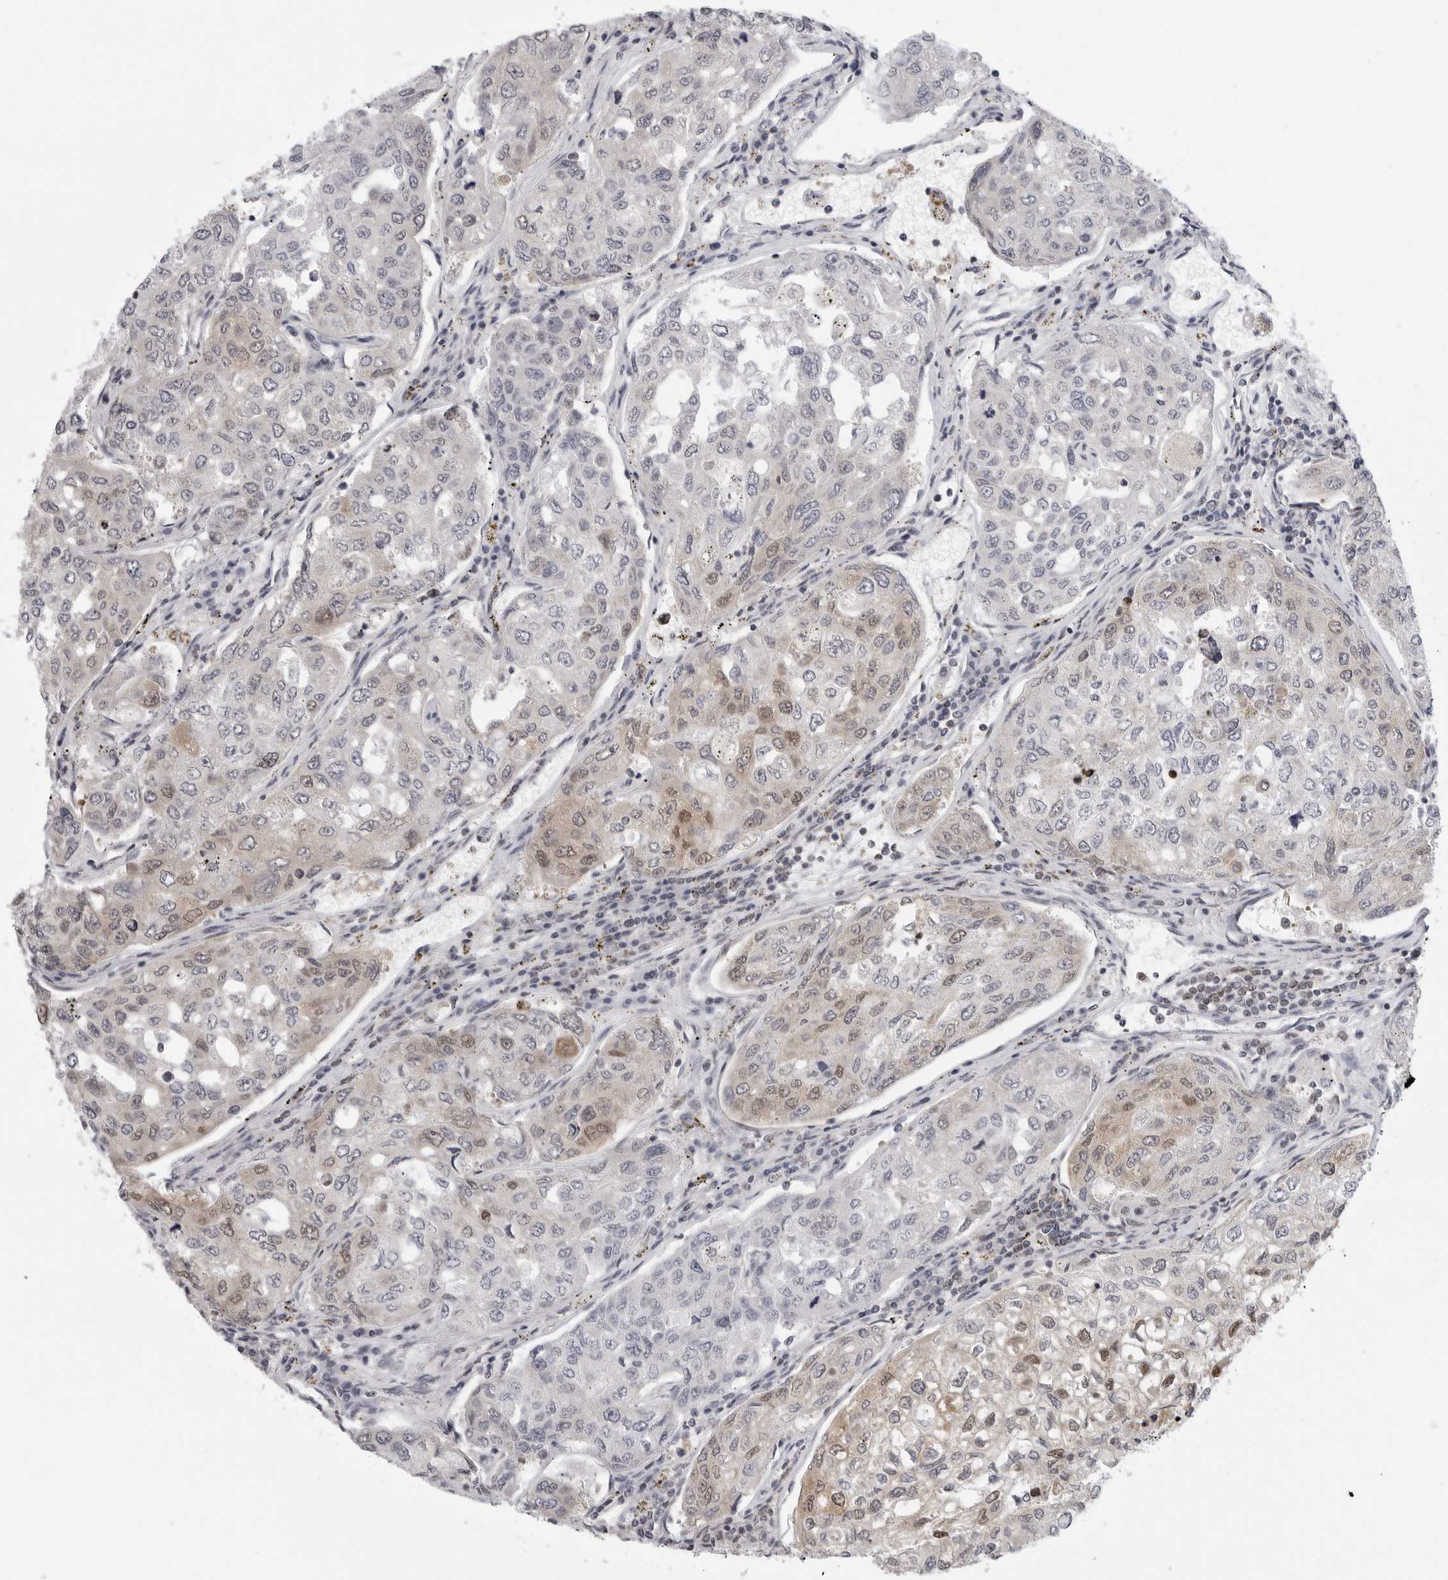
{"staining": {"intensity": "weak", "quantity": "<25%", "location": "cytoplasmic/membranous,nuclear"}, "tissue": "urothelial cancer", "cell_type": "Tumor cells", "image_type": "cancer", "snomed": [{"axis": "morphology", "description": "Urothelial carcinoma, High grade"}, {"axis": "topography", "description": "Lymph node"}, {"axis": "topography", "description": "Urinary bladder"}], "caption": "Urothelial cancer was stained to show a protein in brown. There is no significant positivity in tumor cells.", "gene": "RPA2", "patient": {"sex": "male", "age": 51}}